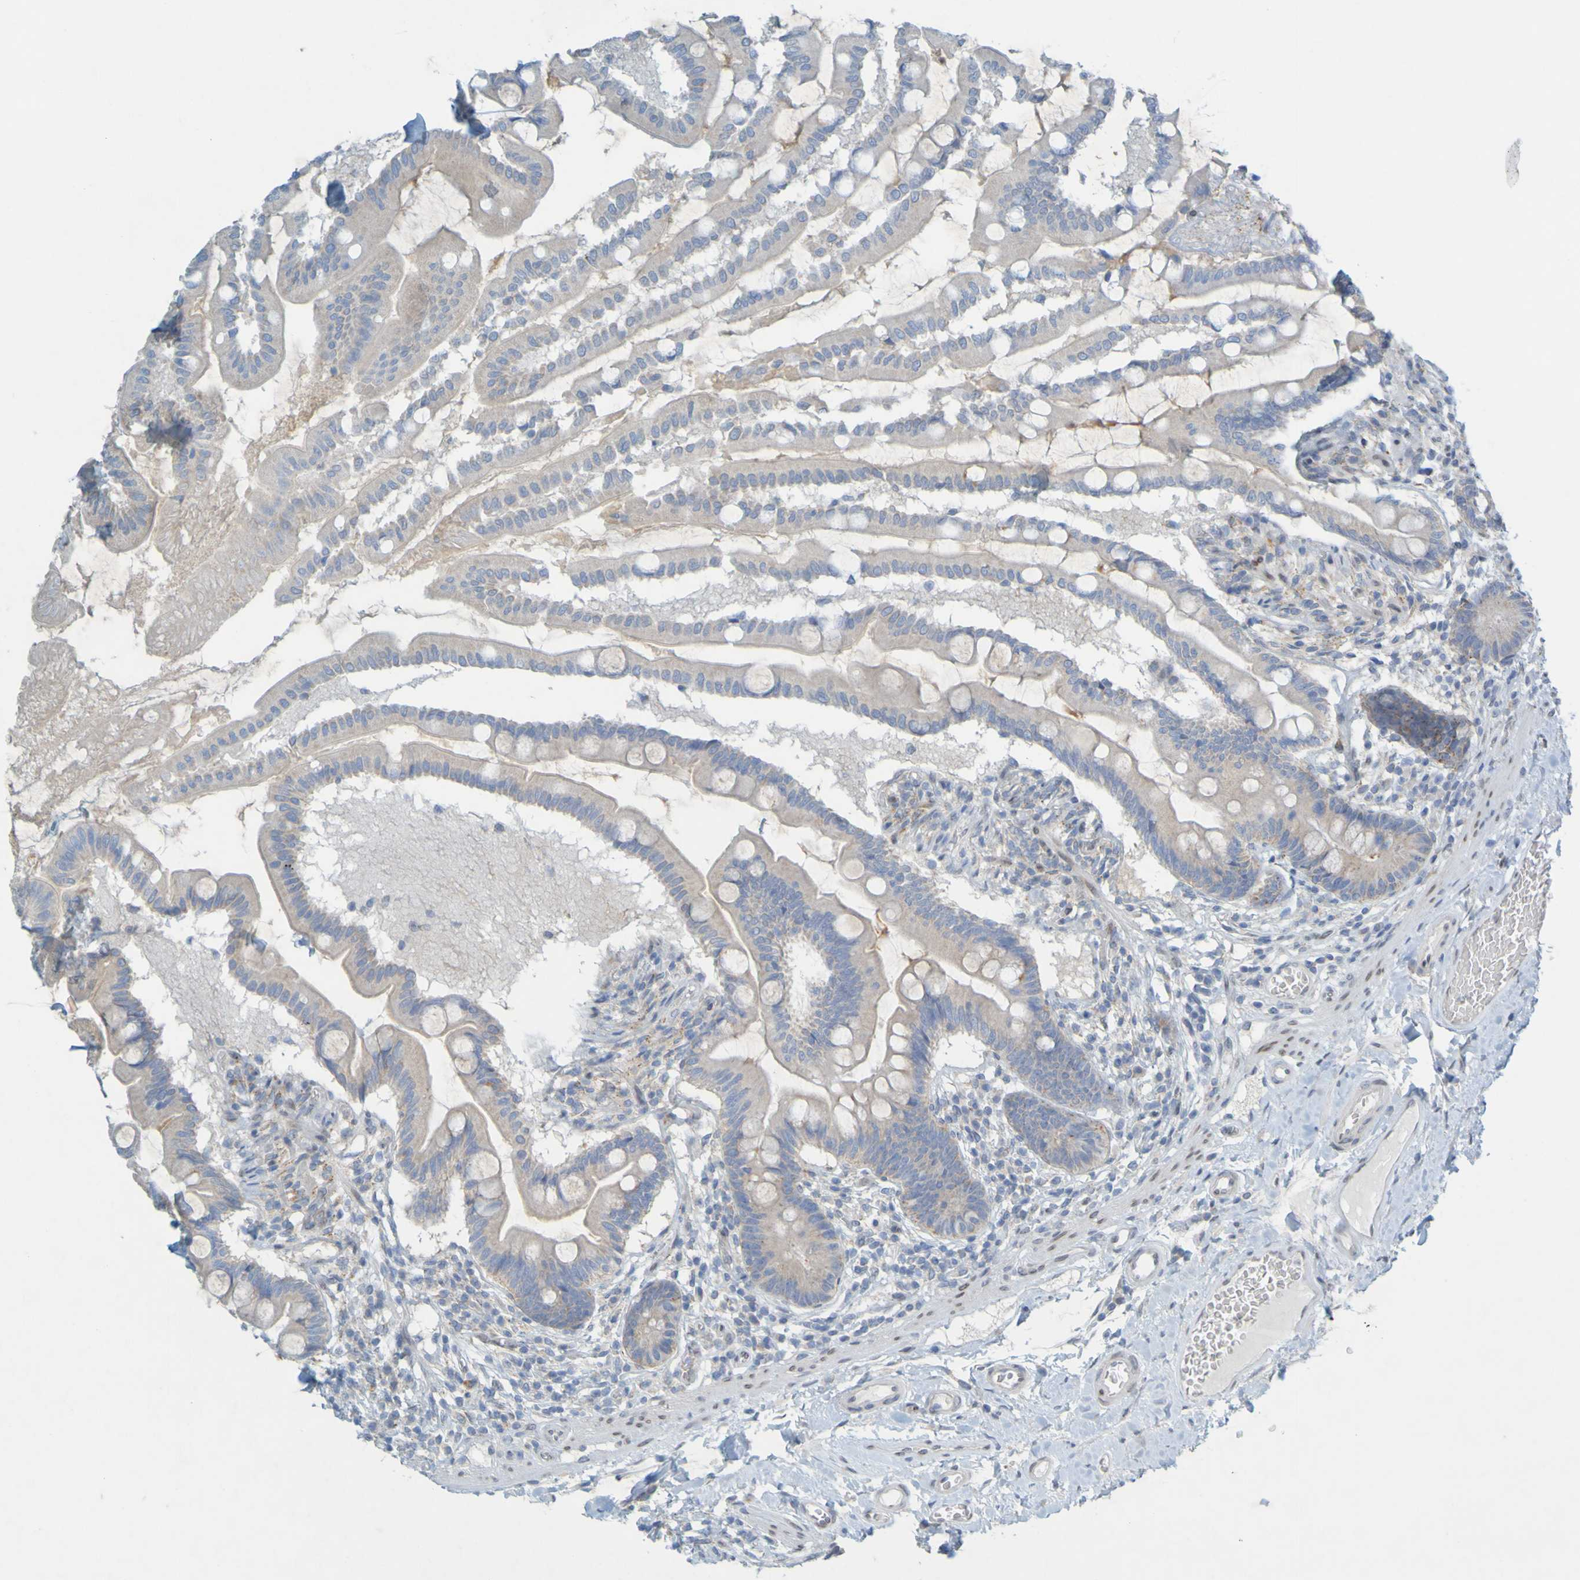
{"staining": {"intensity": "weak", "quantity": "<25%", "location": "cytoplasmic/membranous"}, "tissue": "small intestine", "cell_type": "Glandular cells", "image_type": "normal", "snomed": [{"axis": "morphology", "description": "Normal tissue, NOS"}, {"axis": "topography", "description": "Small intestine"}], "caption": "Histopathology image shows no protein positivity in glandular cells of normal small intestine. (DAB immunohistochemistry (IHC) with hematoxylin counter stain).", "gene": "MAG", "patient": {"sex": "female", "age": 56}}